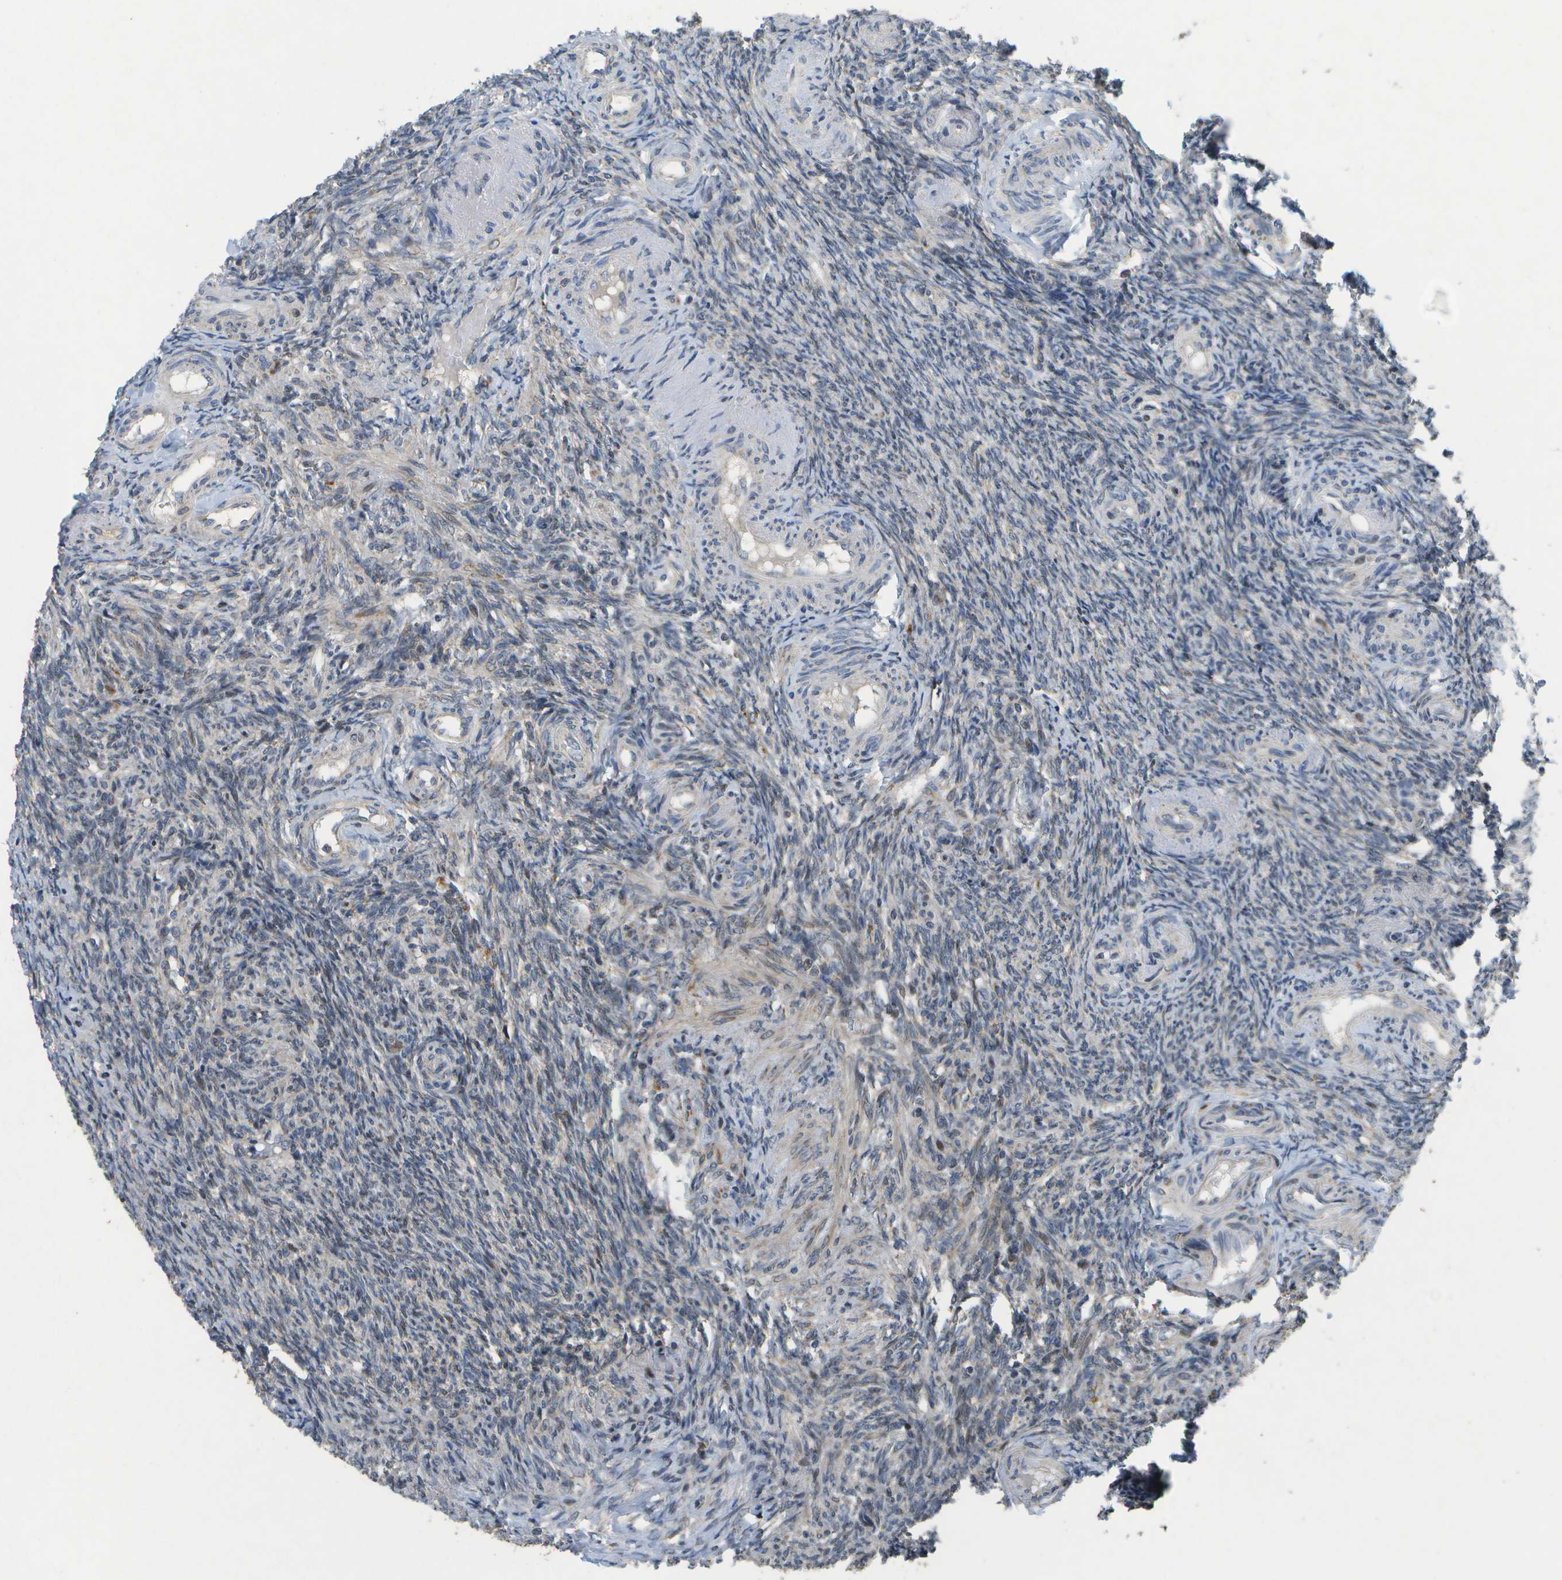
{"staining": {"intensity": "moderate", "quantity": ">75%", "location": "cytoplasmic/membranous"}, "tissue": "ovary", "cell_type": "Follicle cells", "image_type": "normal", "snomed": [{"axis": "morphology", "description": "Normal tissue, NOS"}, {"axis": "topography", "description": "Ovary"}], "caption": "Moderate cytoplasmic/membranous staining for a protein is present in about >75% of follicle cells of benign ovary using IHC.", "gene": "HADHA", "patient": {"sex": "female", "age": 41}}